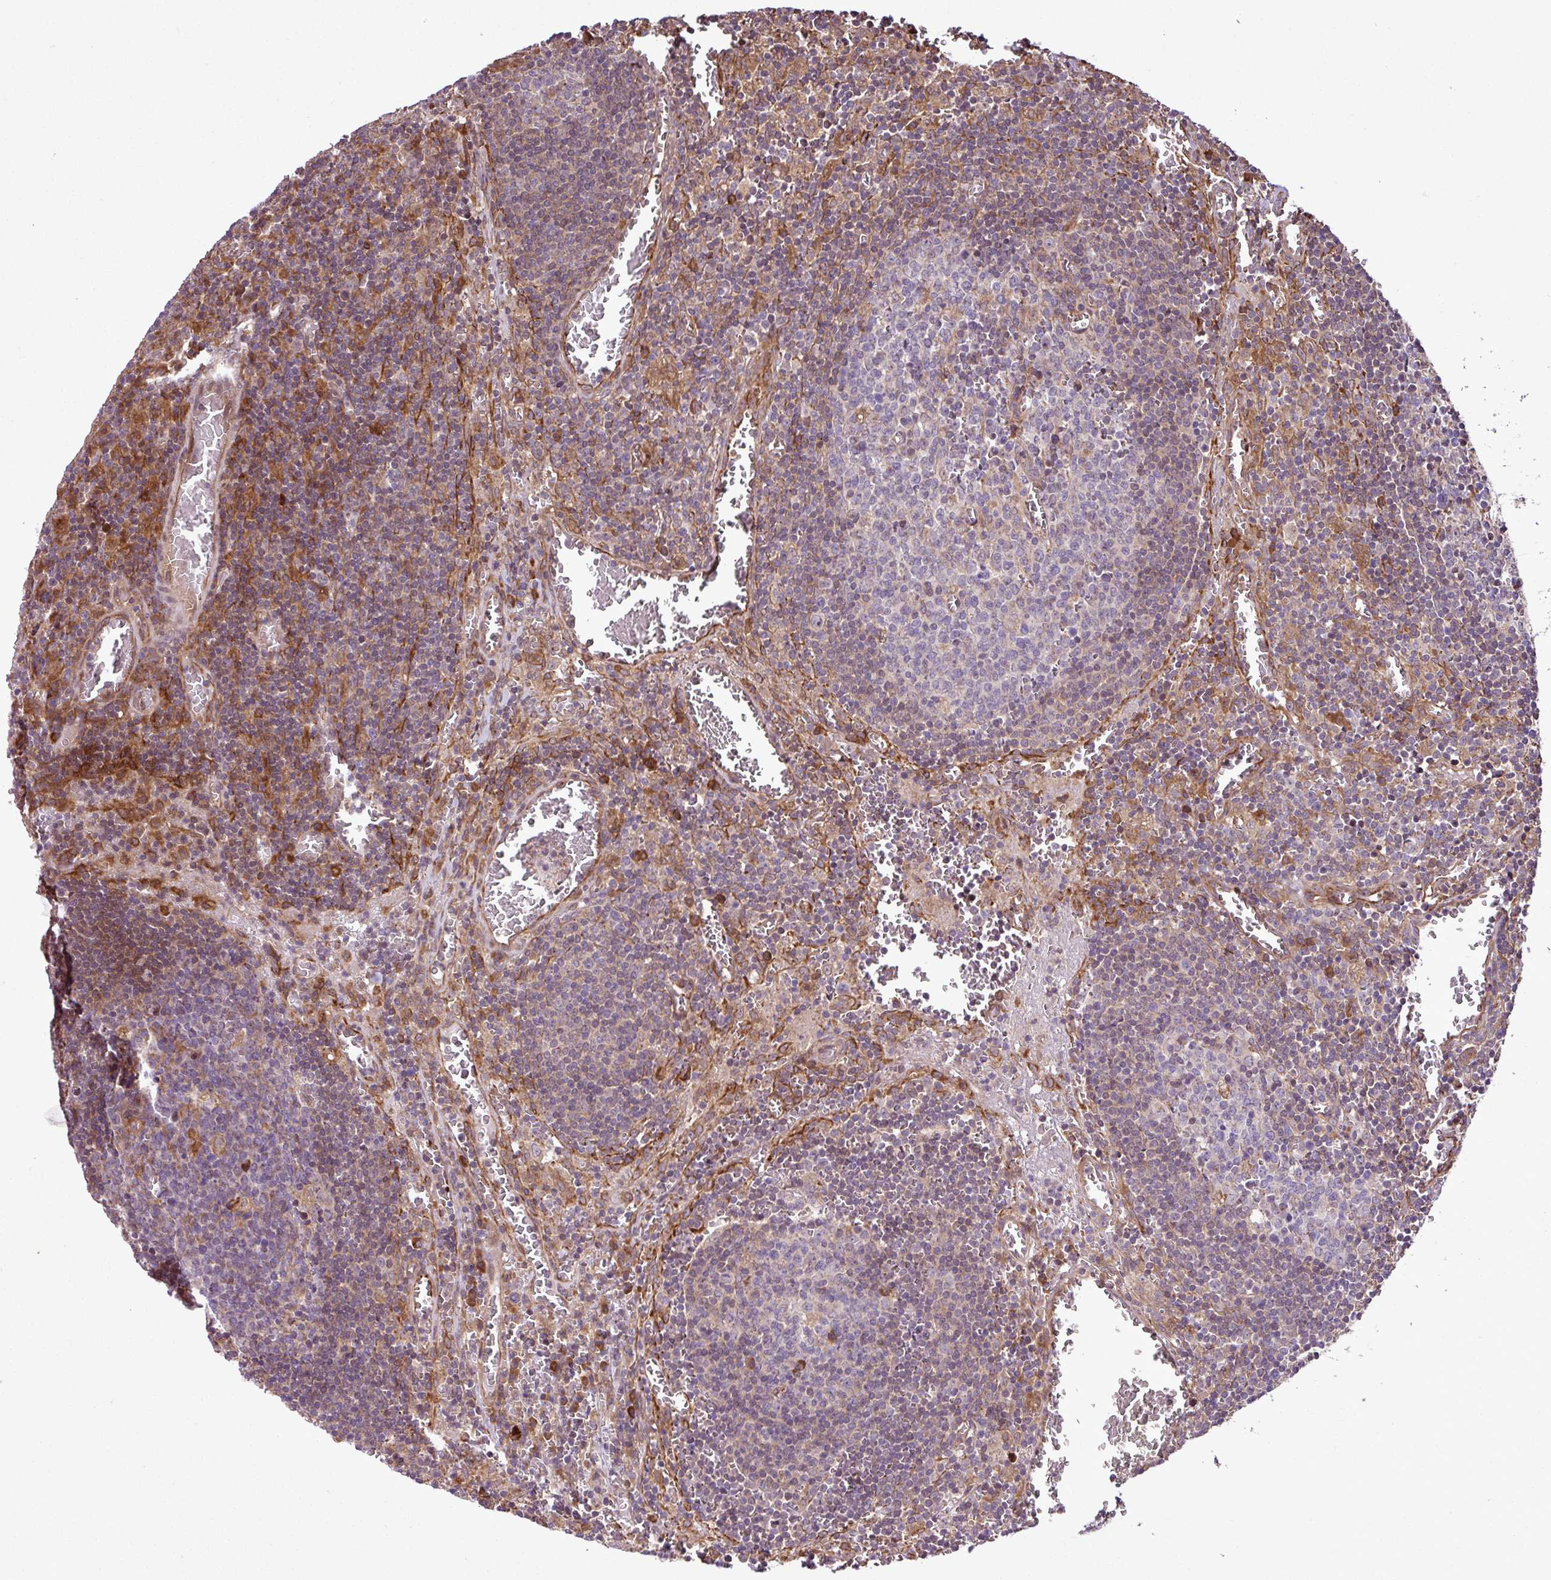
{"staining": {"intensity": "moderate", "quantity": "<25%", "location": "cytoplasmic/membranous"}, "tissue": "lymph node", "cell_type": "Germinal center cells", "image_type": "normal", "snomed": [{"axis": "morphology", "description": "Normal tissue, NOS"}, {"axis": "topography", "description": "Lymph node"}], "caption": "This is an image of IHC staining of normal lymph node, which shows moderate staining in the cytoplasmic/membranous of germinal center cells.", "gene": "DLGAP4", "patient": {"sex": "male", "age": 50}}